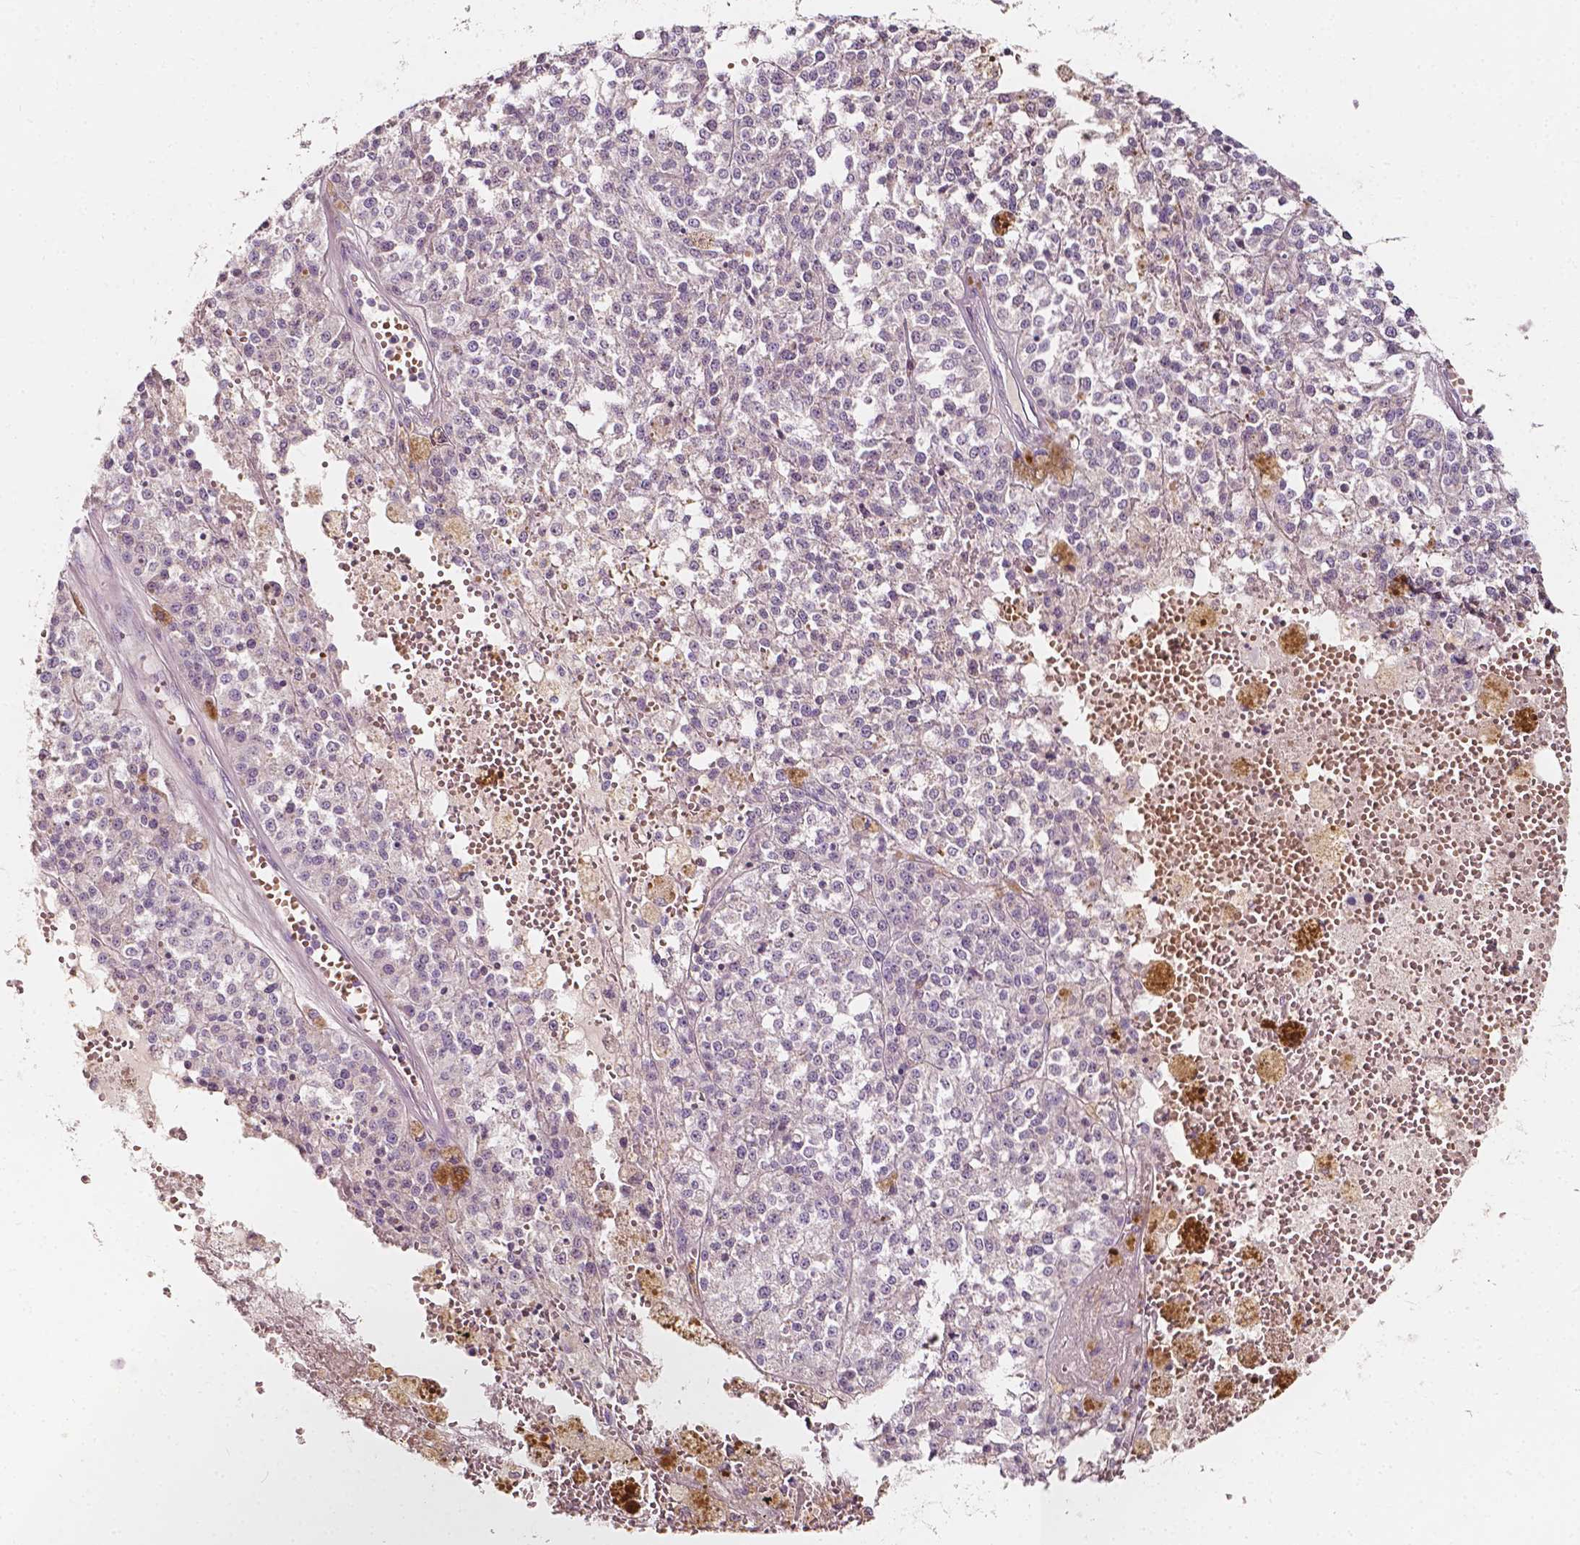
{"staining": {"intensity": "negative", "quantity": "none", "location": "none"}, "tissue": "melanoma", "cell_type": "Tumor cells", "image_type": "cancer", "snomed": [{"axis": "morphology", "description": "Malignant melanoma, Metastatic site"}, {"axis": "topography", "description": "Lymph node"}], "caption": "This micrograph is of melanoma stained with immunohistochemistry to label a protein in brown with the nuclei are counter-stained blue. There is no expression in tumor cells. Brightfield microscopy of immunohistochemistry (IHC) stained with DAB (brown) and hematoxylin (blue), captured at high magnification.", "gene": "NPC1L1", "patient": {"sex": "female", "age": 64}}